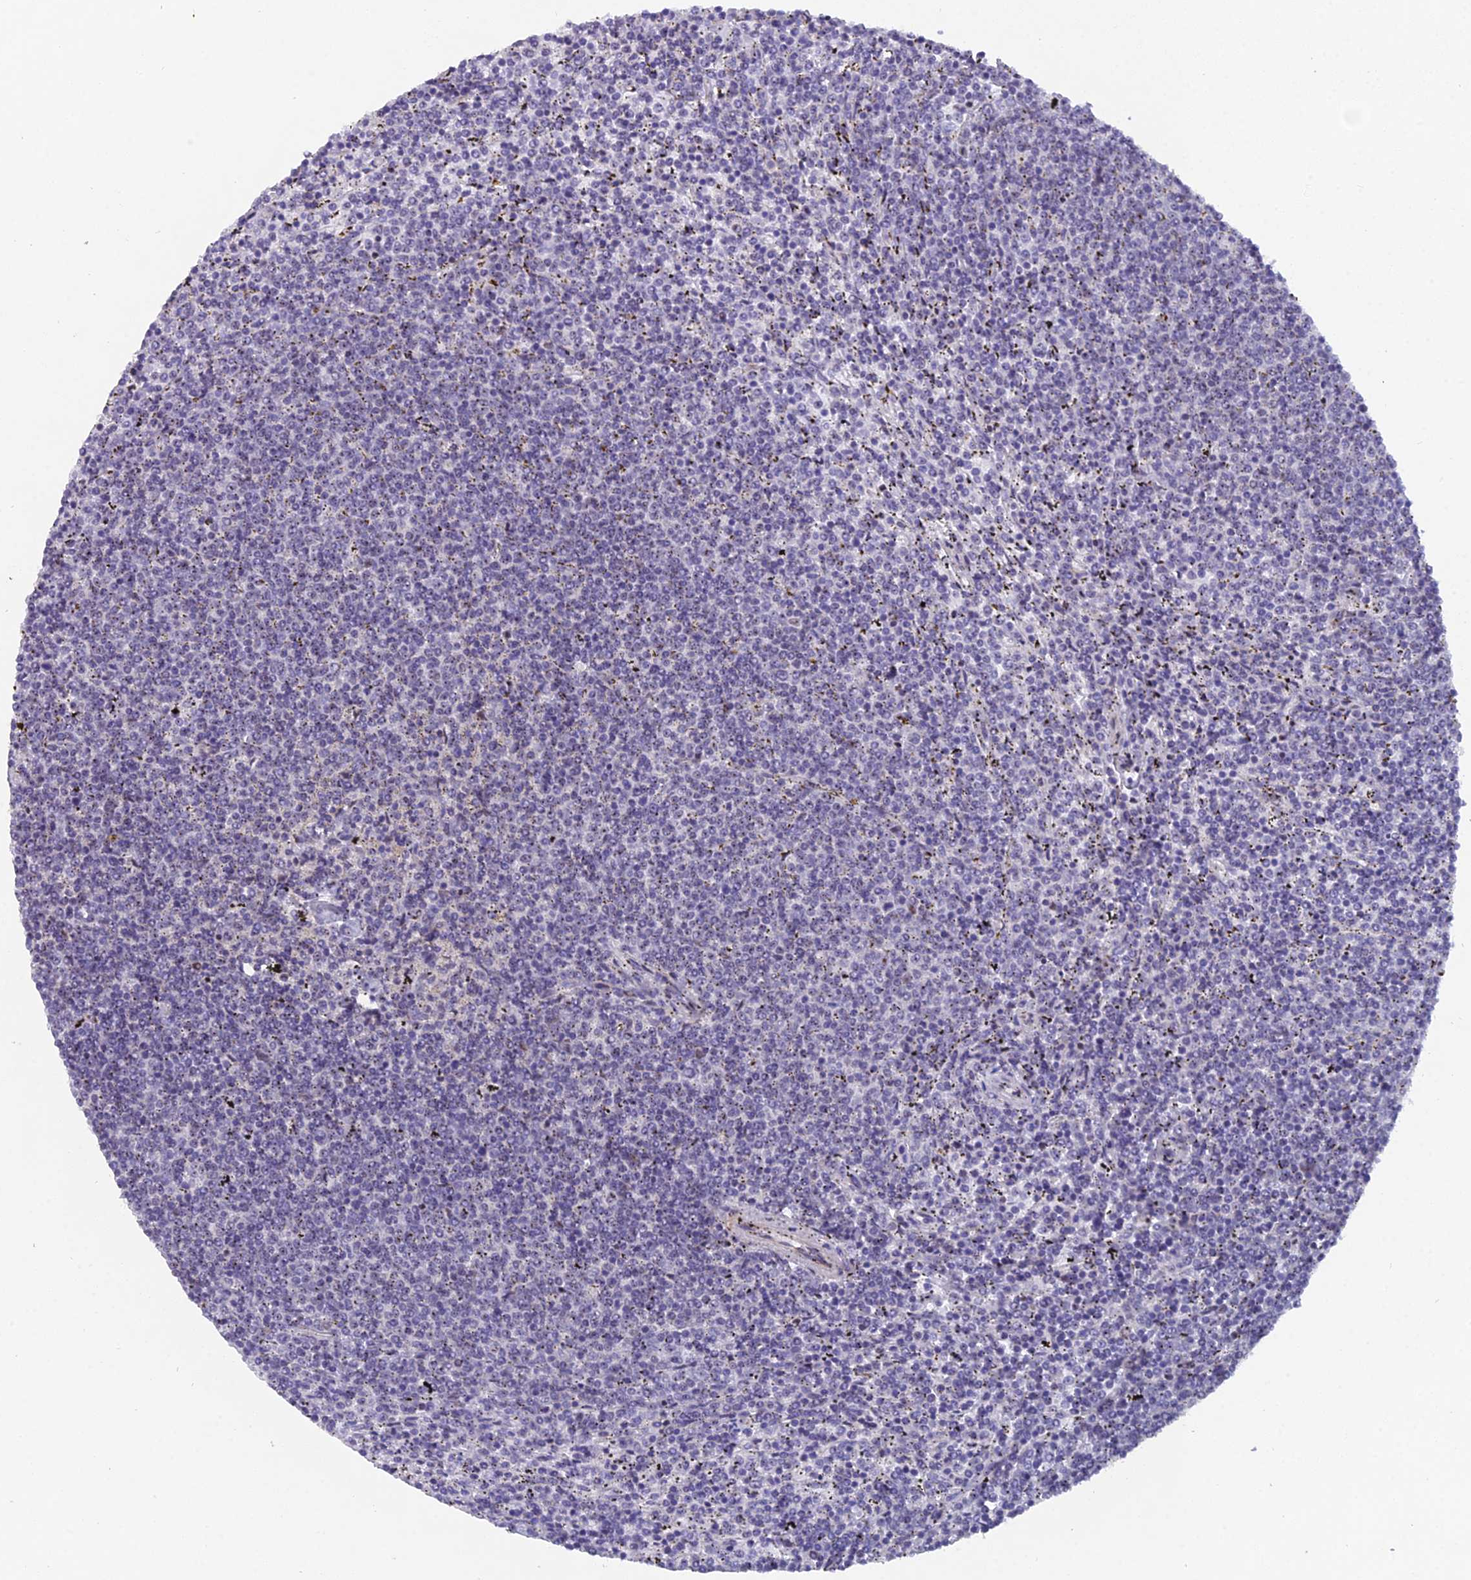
{"staining": {"intensity": "negative", "quantity": "none", "location": "none"}, "tissue": "lymphoma", "cell_type": "Tumor cells", "image_type": "cancer", "snomed": [{"axis": "morphology", "description": "Malignant lymphoma, non-Hodgkin's type, Low grade"}, {"axis": "topography", "description": "Spleen"}], "caption": "Protein analysis of lymphoma demonstrates no significant expression in tumor cells.", "gene": "XKR9", "patient": {"sex": "female", "age": 50}}